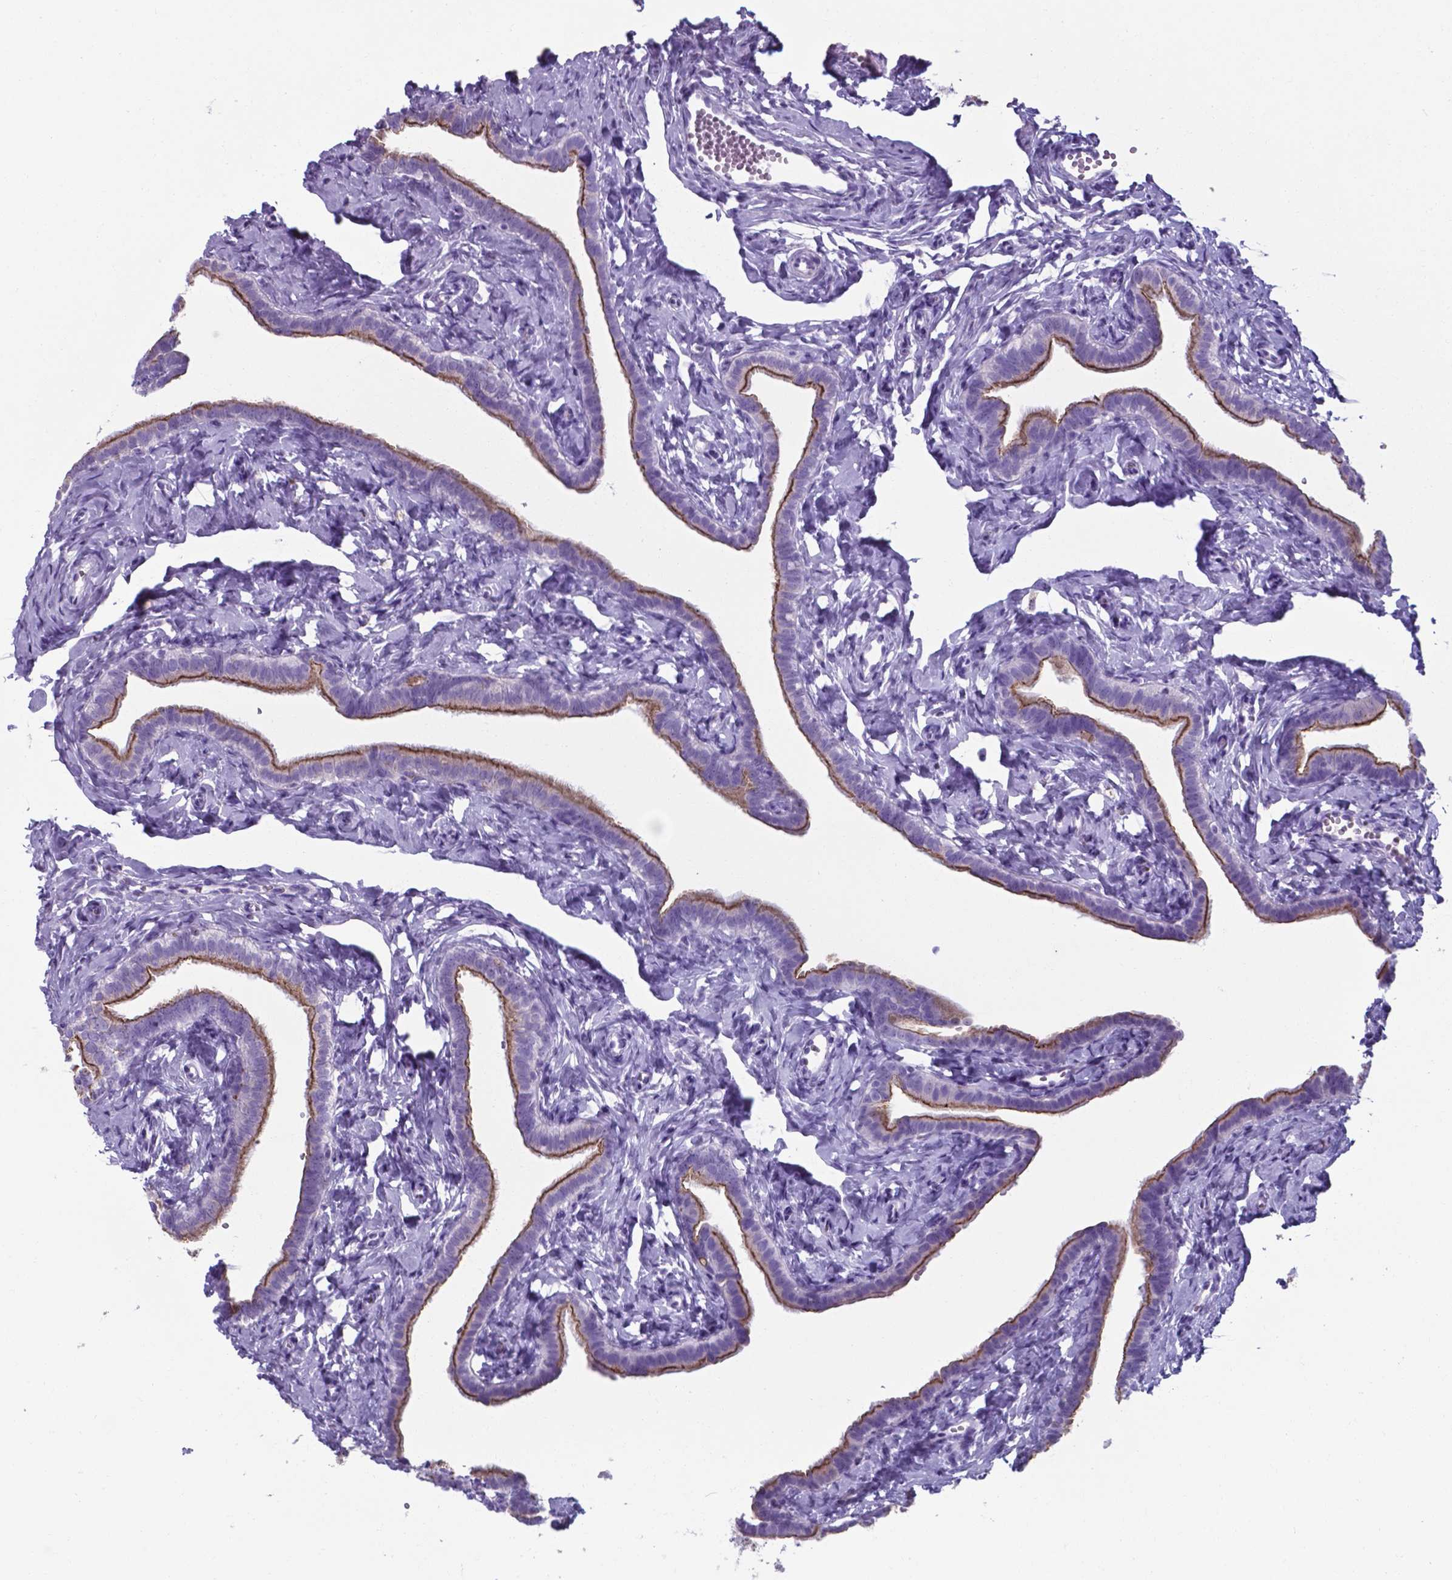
{"staining": {"intensity": "strong", "quantity": ">75%", "location": "cytoplasmic/membranous"}, "tissue": "fallopian tube", "cell_type": "Glandular cells", "image_type": "normal", "snomed": [{"axis": "morphology", "description": "Normal tissue, NOS"}, {"axis": "topography", "description": "Fallopian tube"}], "caption": "Fallopian tube was stained to show a protein in brown. There is high levels of strong cytoplasmic/membranous staining in about >75% of glandular cells. (IHC, brightfield microscopy, high magnification).", "gene": "AP5B1", "patient": {"sex": "female", "age": 41}}